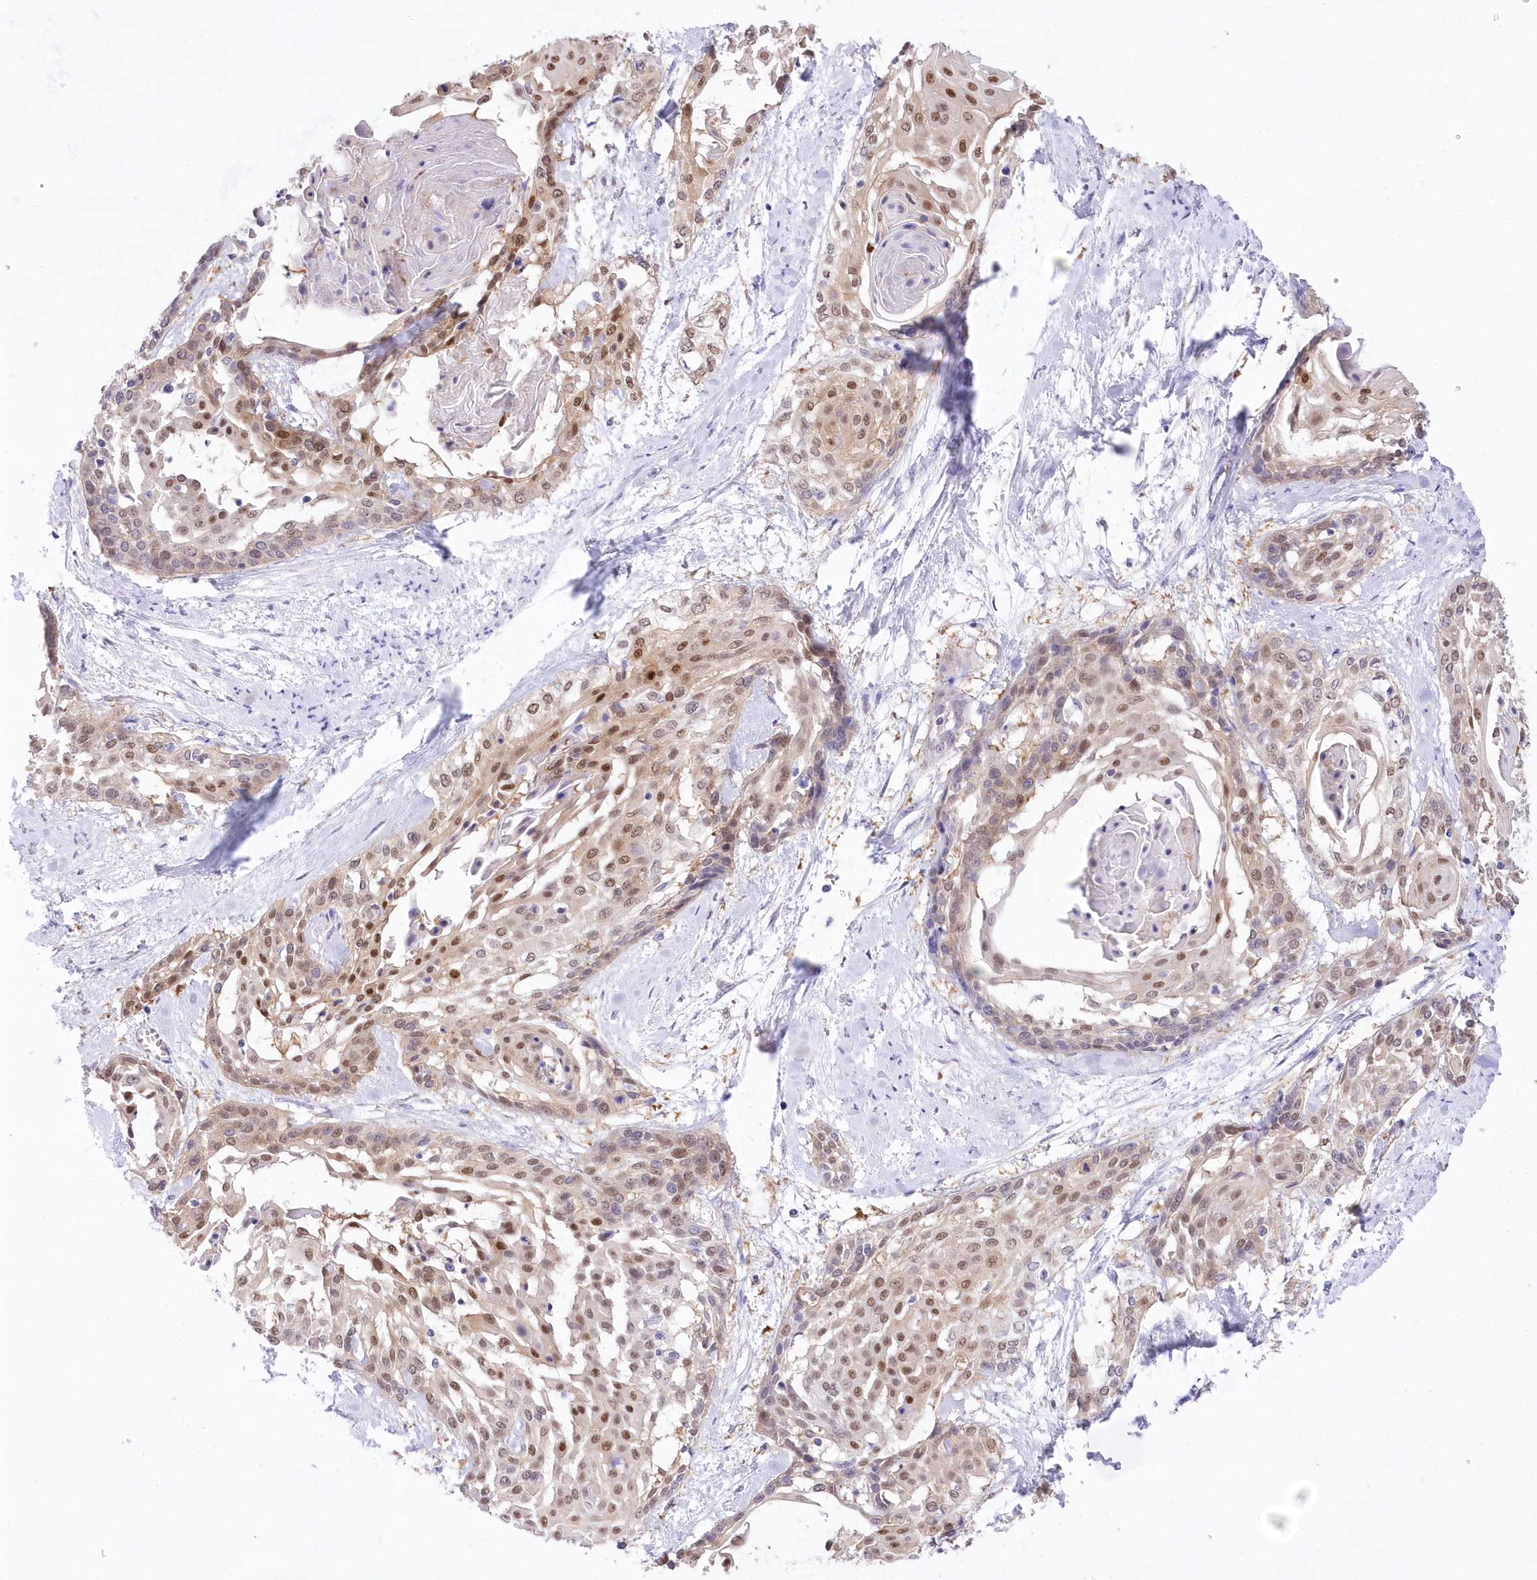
{"staining": {"intensity": "moderate", "quantity": "25%-75%", "location": "nuclear"}, "tissue": "cervical cancer", "cell_type": "Tumor cells", "image_type": "cancer", "snomed": [{"axis": "morphology", "description": "Squamous cell carcinoma, NOS"}, {"axis": "topography", "description": "Cervix"}], "caption": "This histopathology image displays immunohistochemistry (IHC) staining of human cervical squamous cell carcinoma, with medium moderate nuclear staining in about 25%-75% of tumor cells.", "gene": "UBA6", "patient": {"sex": "female", "age": 57}}